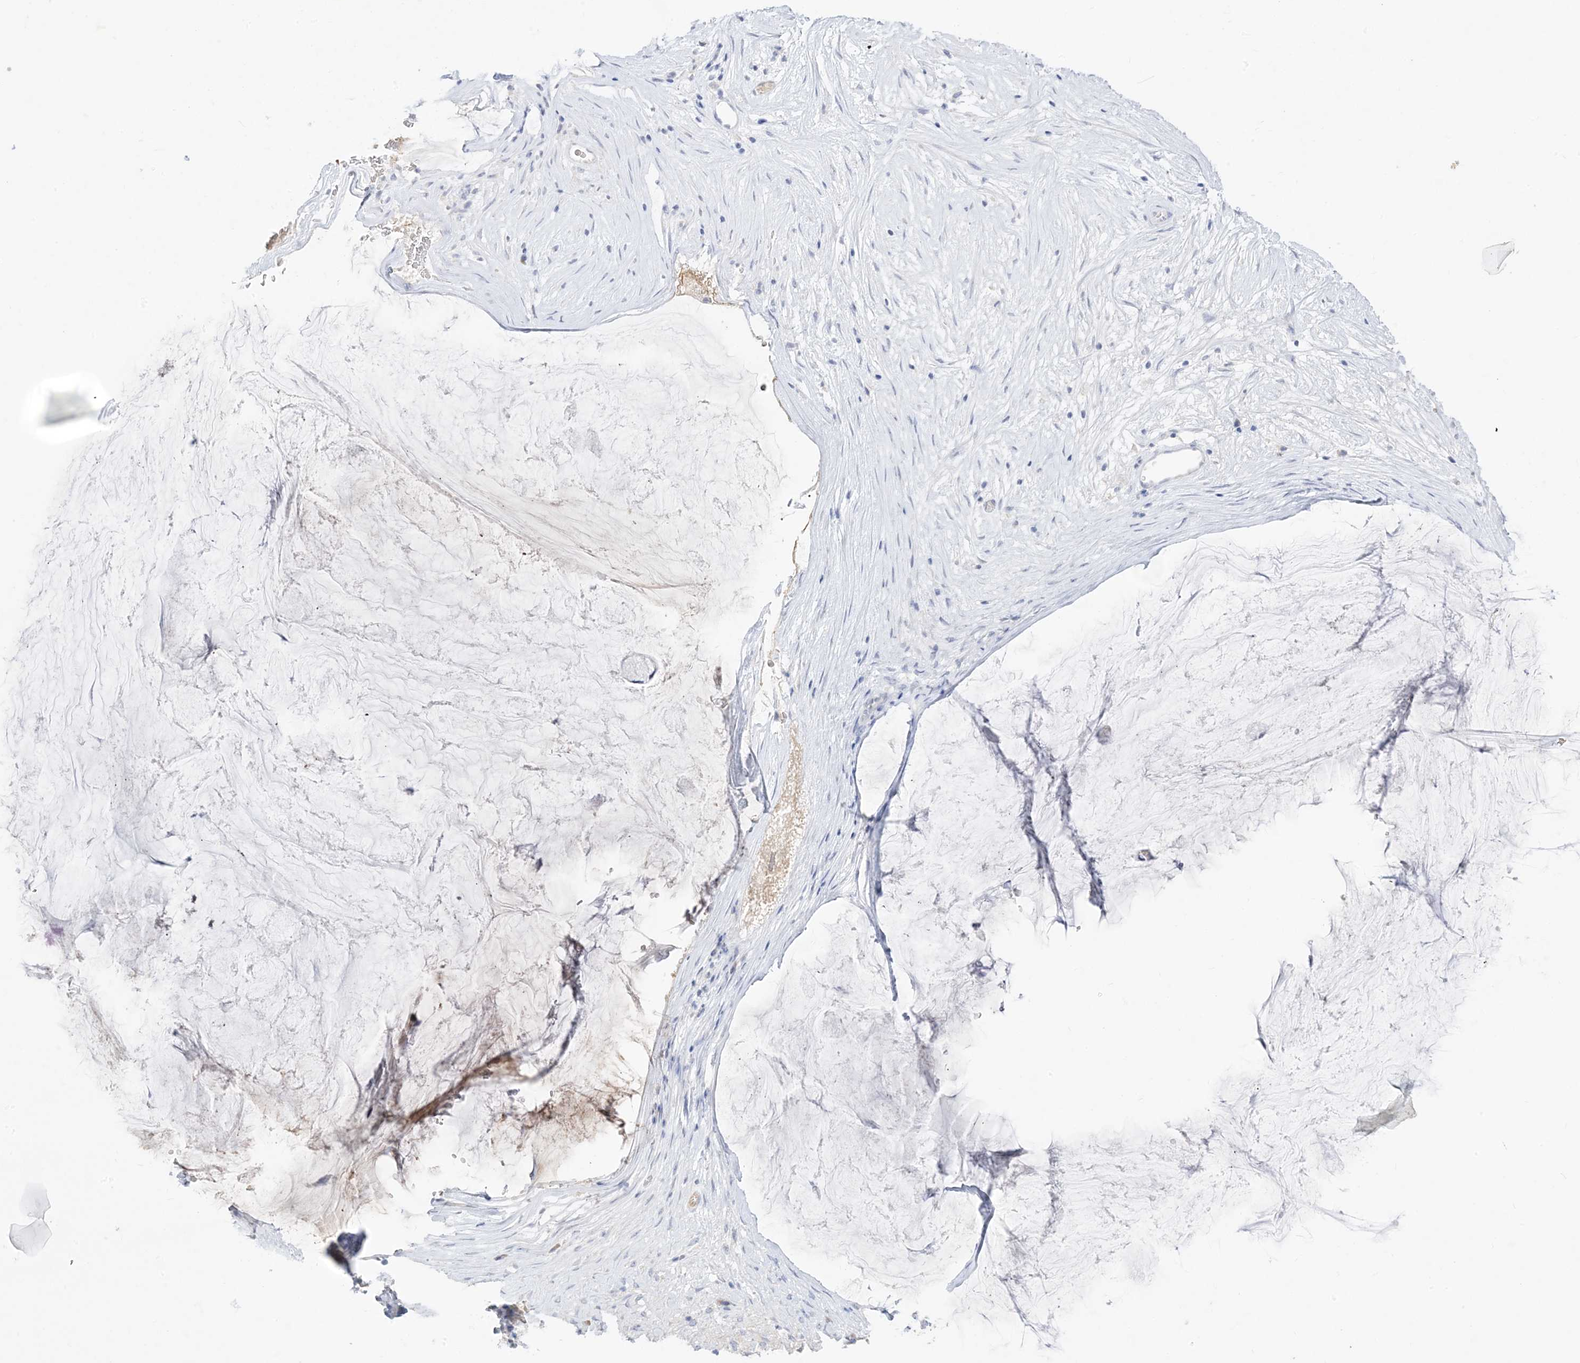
{"staining": {"intensity": "negative", "quantity": "none", "location": "none"}, "tissue": "ovarian cancer", "cell_type": "Tumor cells", "image_type": "cancer", "snomed": [{"axis": "morphology", "description": "Cystadenocarcinoma, mucinous, NOS"}, {"axis": "topography", "description": "Ovary"}], "caption": "DAB immunohistochemical staining of mucinous cystadenocarcinoma (ovarian) displays no significant expression in tumor cells. Brightfield microscopy of immunohistochemistry stained with DAB (3,3'-diaminobenzidine) (brown) and hematoxylin (blue), captured at high magnification.", "gene": "TRANK1", "patient": {"sex": "female", "age": 42}}